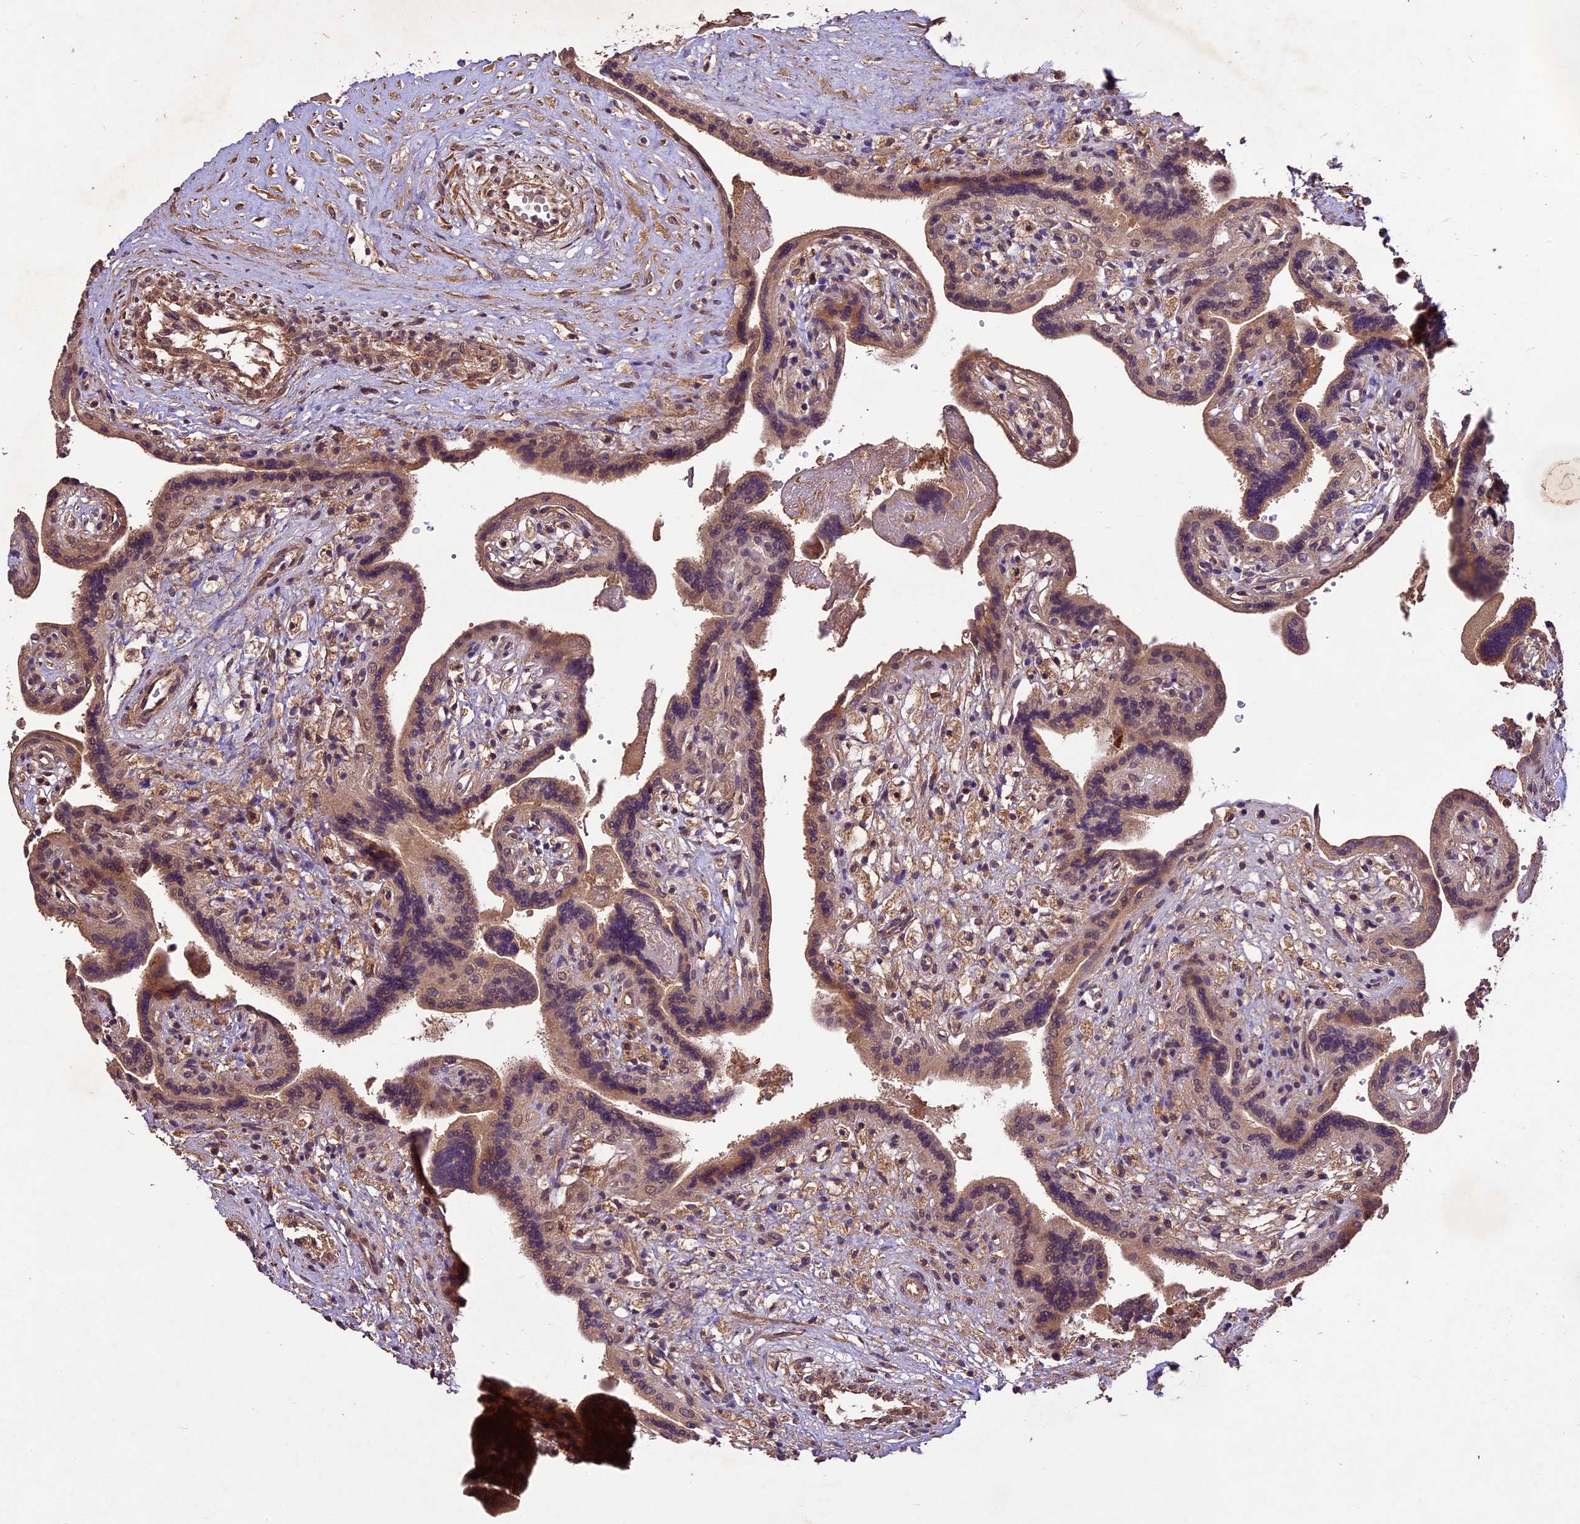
{"staining": {"intensity": "moderate", "quantity": "25%-75%", "location": "cytoplasmic/membranous"}, "tissue": "placenta", "cell_type": "Trophoblastic cells", "image_type": "normal", "snomed": [{"axis": "morphology", "description": "Normal tissue, NOS"}, {"axis": "topography", "description": "Placenta"}], "caption": "Placenta stained for a protein (brown) reveals moderate cytoplasmic/membranous positive expression in approximately 25%-75% of trophoblastic cells.", "gene": "CRLF1", "patient": {"sex": "female", "age": 37}}